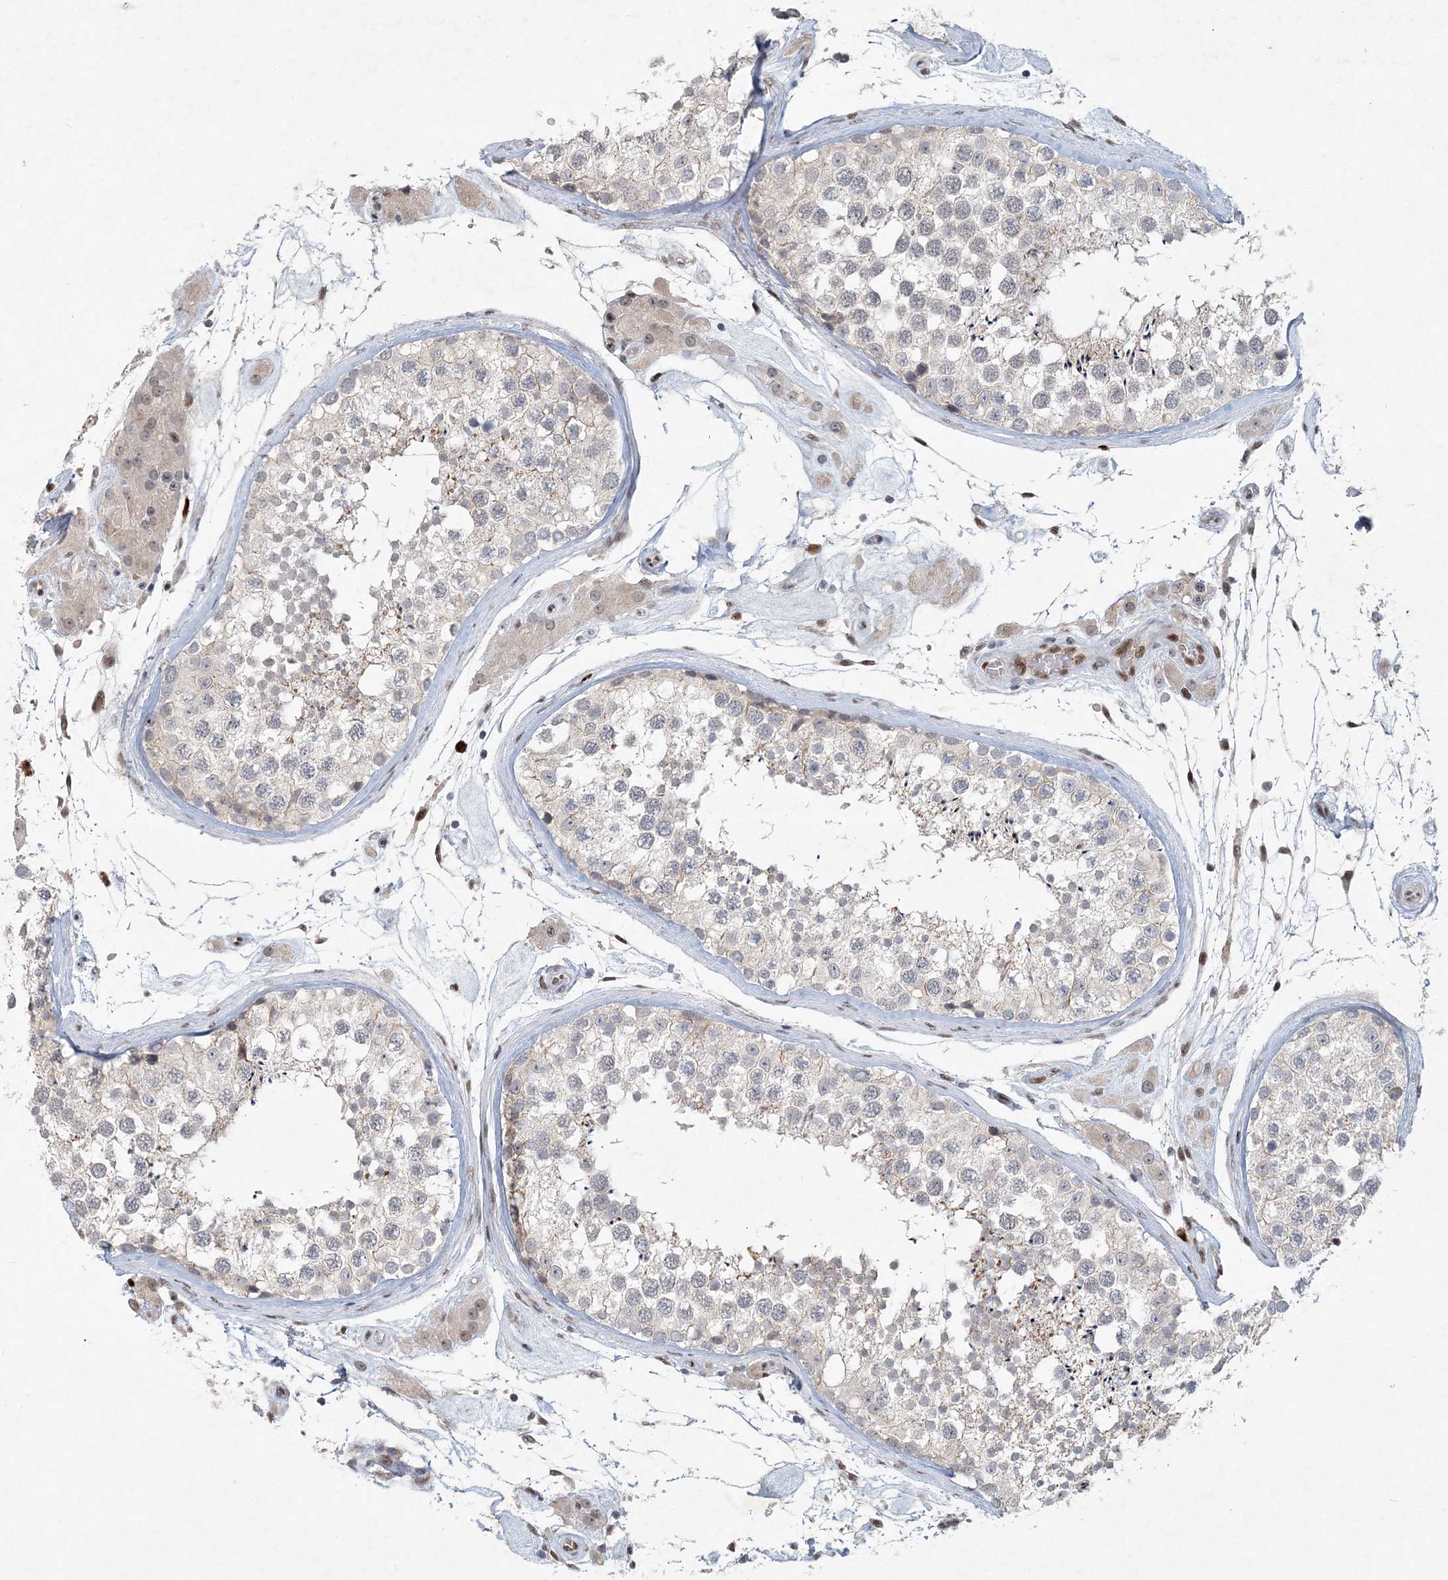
{"staining": {"intensity": "negative", "quantity": "none", "location": "none"}, "tissue": "testis", "cell_type": "Cells in seminiferous ducts", "image_type": "normal", "snomed": [{"axis": "morphology", "description": "Normal tissue, NOS"}, {"axis": "topography", "description": "Testis"}], "caption": "This is an IHC photomicrograph of normal testis. There is no positivity in cells in seminiferous ducts.", "gene": "GIN1", "patient": {"sex": "male", "age": 46}}